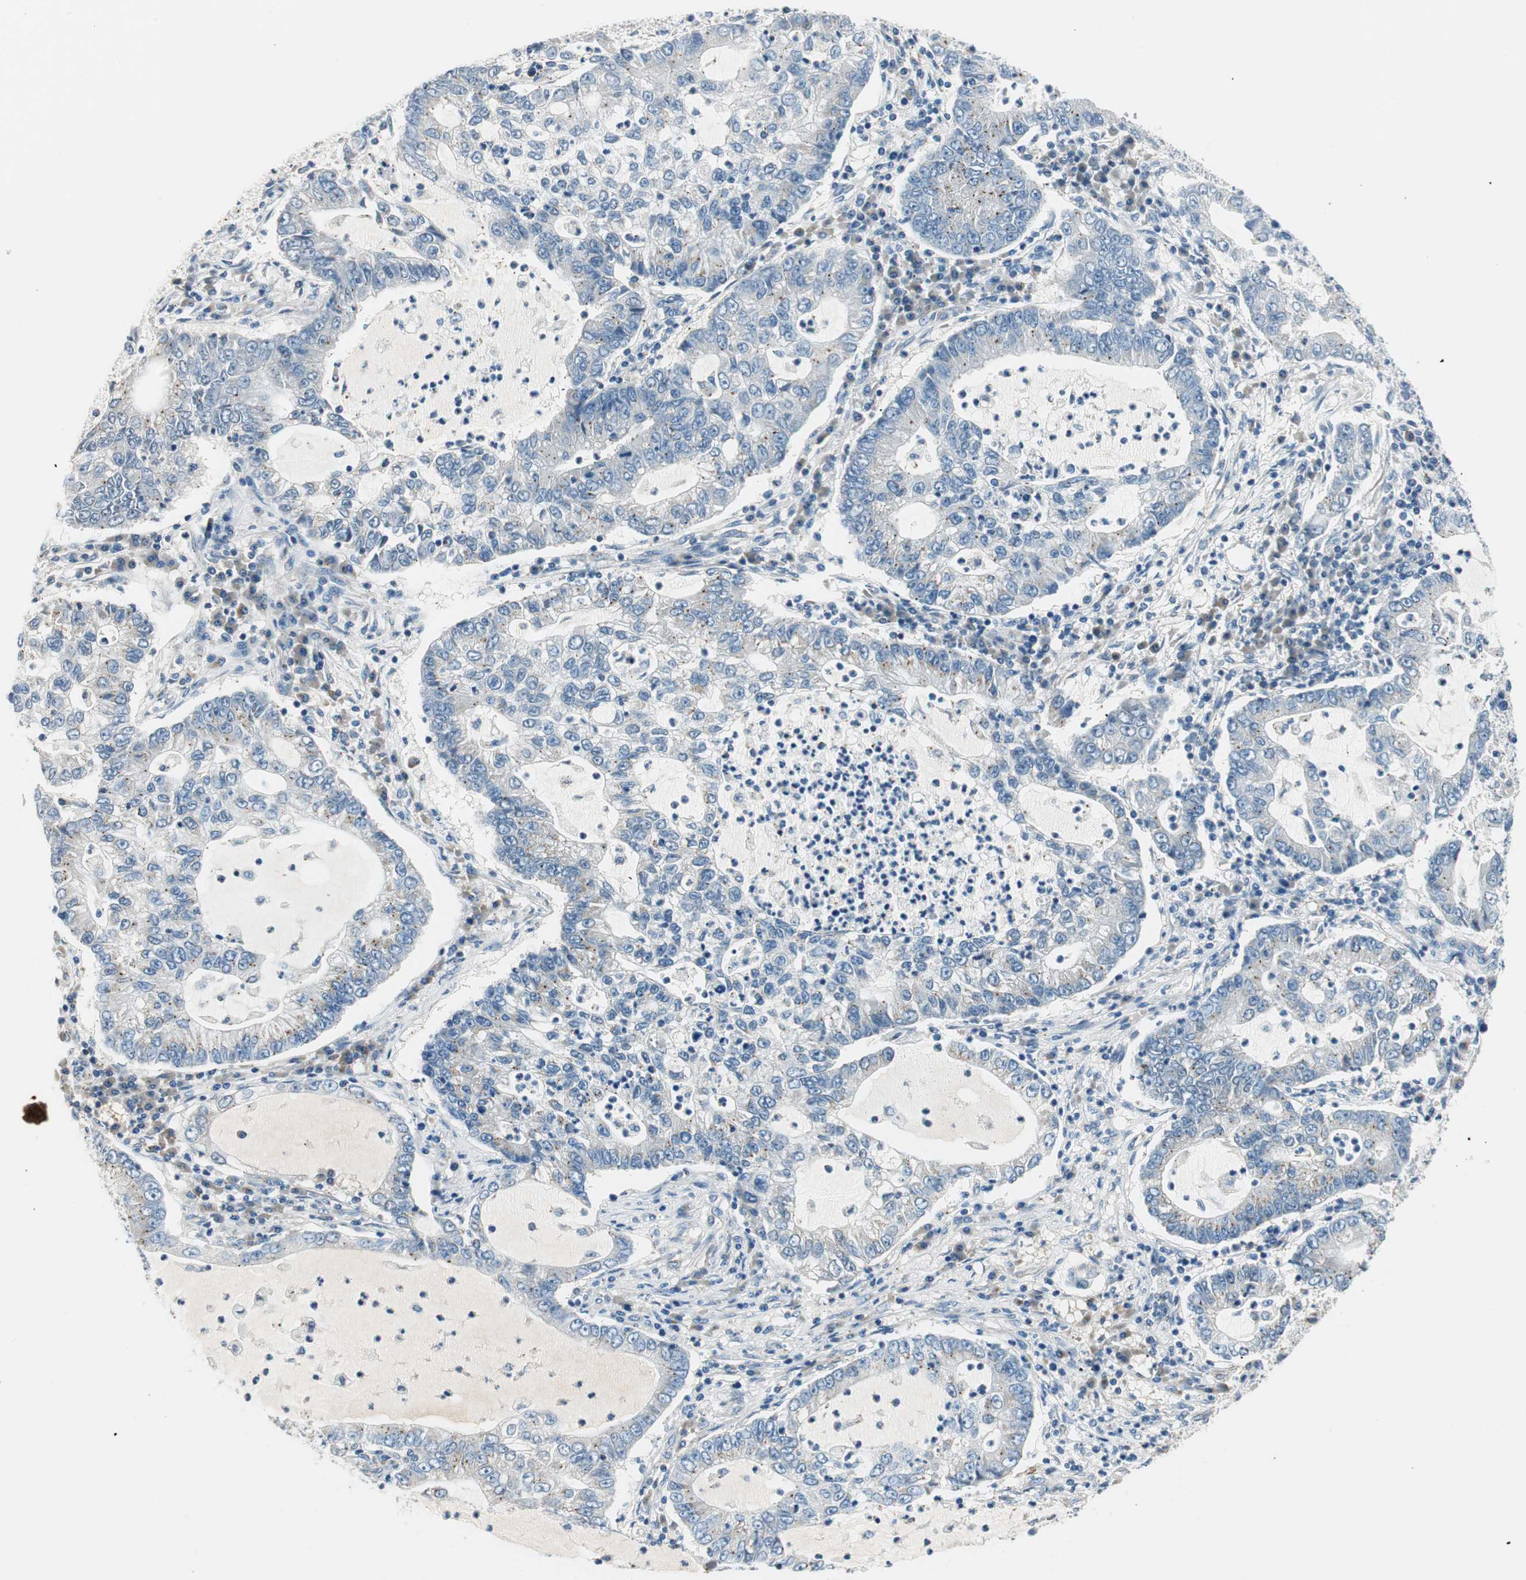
{"staining": {"intensity": "weak", "quantity": "<25%", "location": "cytoplasmic/membranous"}, "tissue": "lung cancer", "cell_type": "Tumor cells", "image_type": "cancer", "snomed": [{"axis": "morphology", "description": "Adenocarcinoma, NOS"}, {"axis": "topography", "description": "Lung"}], "caption": "Adenocarcinoma (lung) was stained to show a protein in brown. There is no significant positivity in tumor cells. The staining was performed using DAB to visualize the protein expression in brown, while the nuclei were stained in blue with hematoxylin (Magnification: 20x).", "gene": "TMF1", "patient": {"sex": "female", "age": 51}}